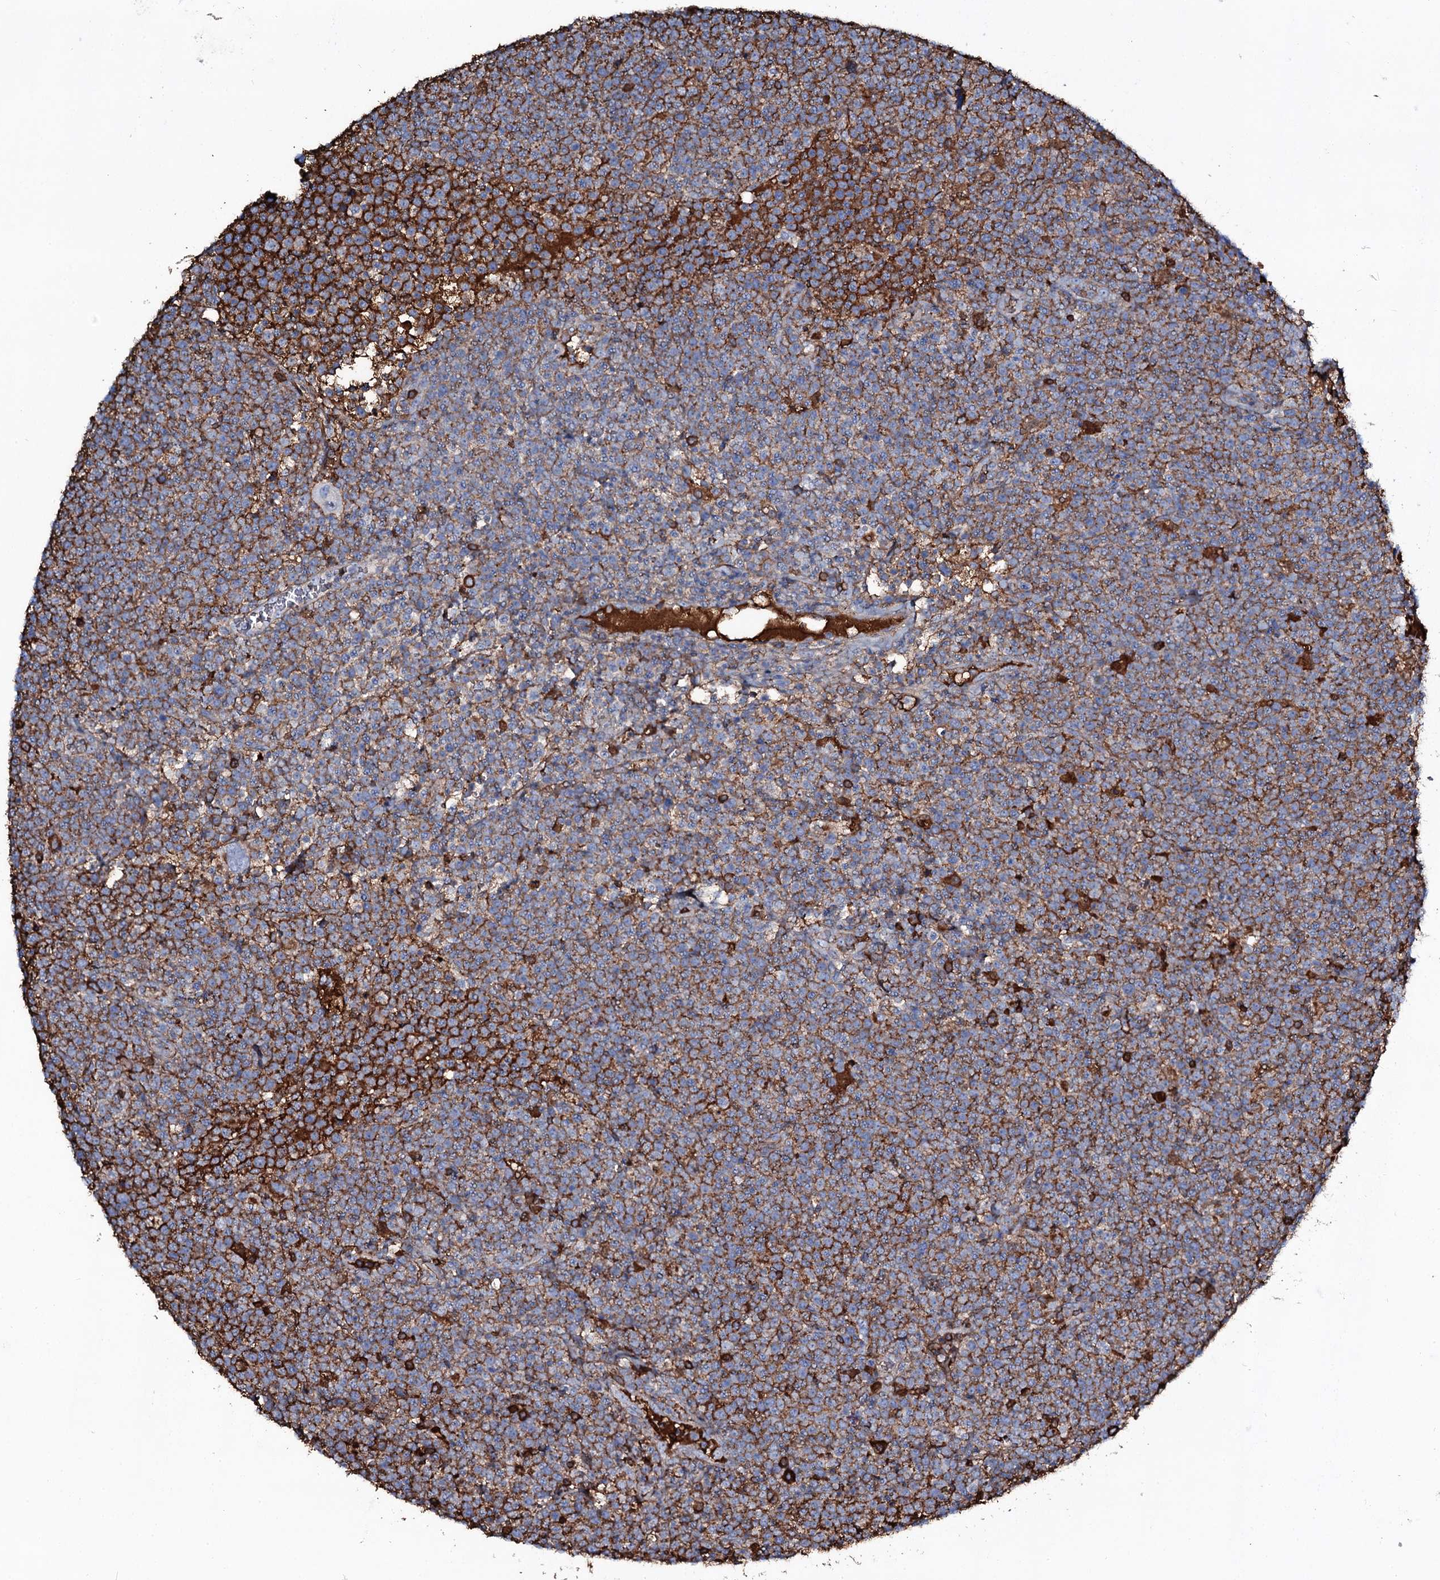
{"staining": {"intensity": "moderate", "quantity": "25%-75%", "location": "cytoplasmic/membranous"}, "tissue": "lymphoma", "cell_type": "Tumor cells", "image_type": "cancer", "snomed": [{"axis": "morphology", "description": "Malignant lymphoma, non-Hodgkin's type, High grade"}, {"axis": "topography", "description": "Lymph node"}], "caption": "The immunohistochemical stain highlights moderate cytoplasmic/membranous expression in tumor cells of lymphoma tissue.", "gene": "EDN1", "patient": {"sex": "male", "age": 61}}